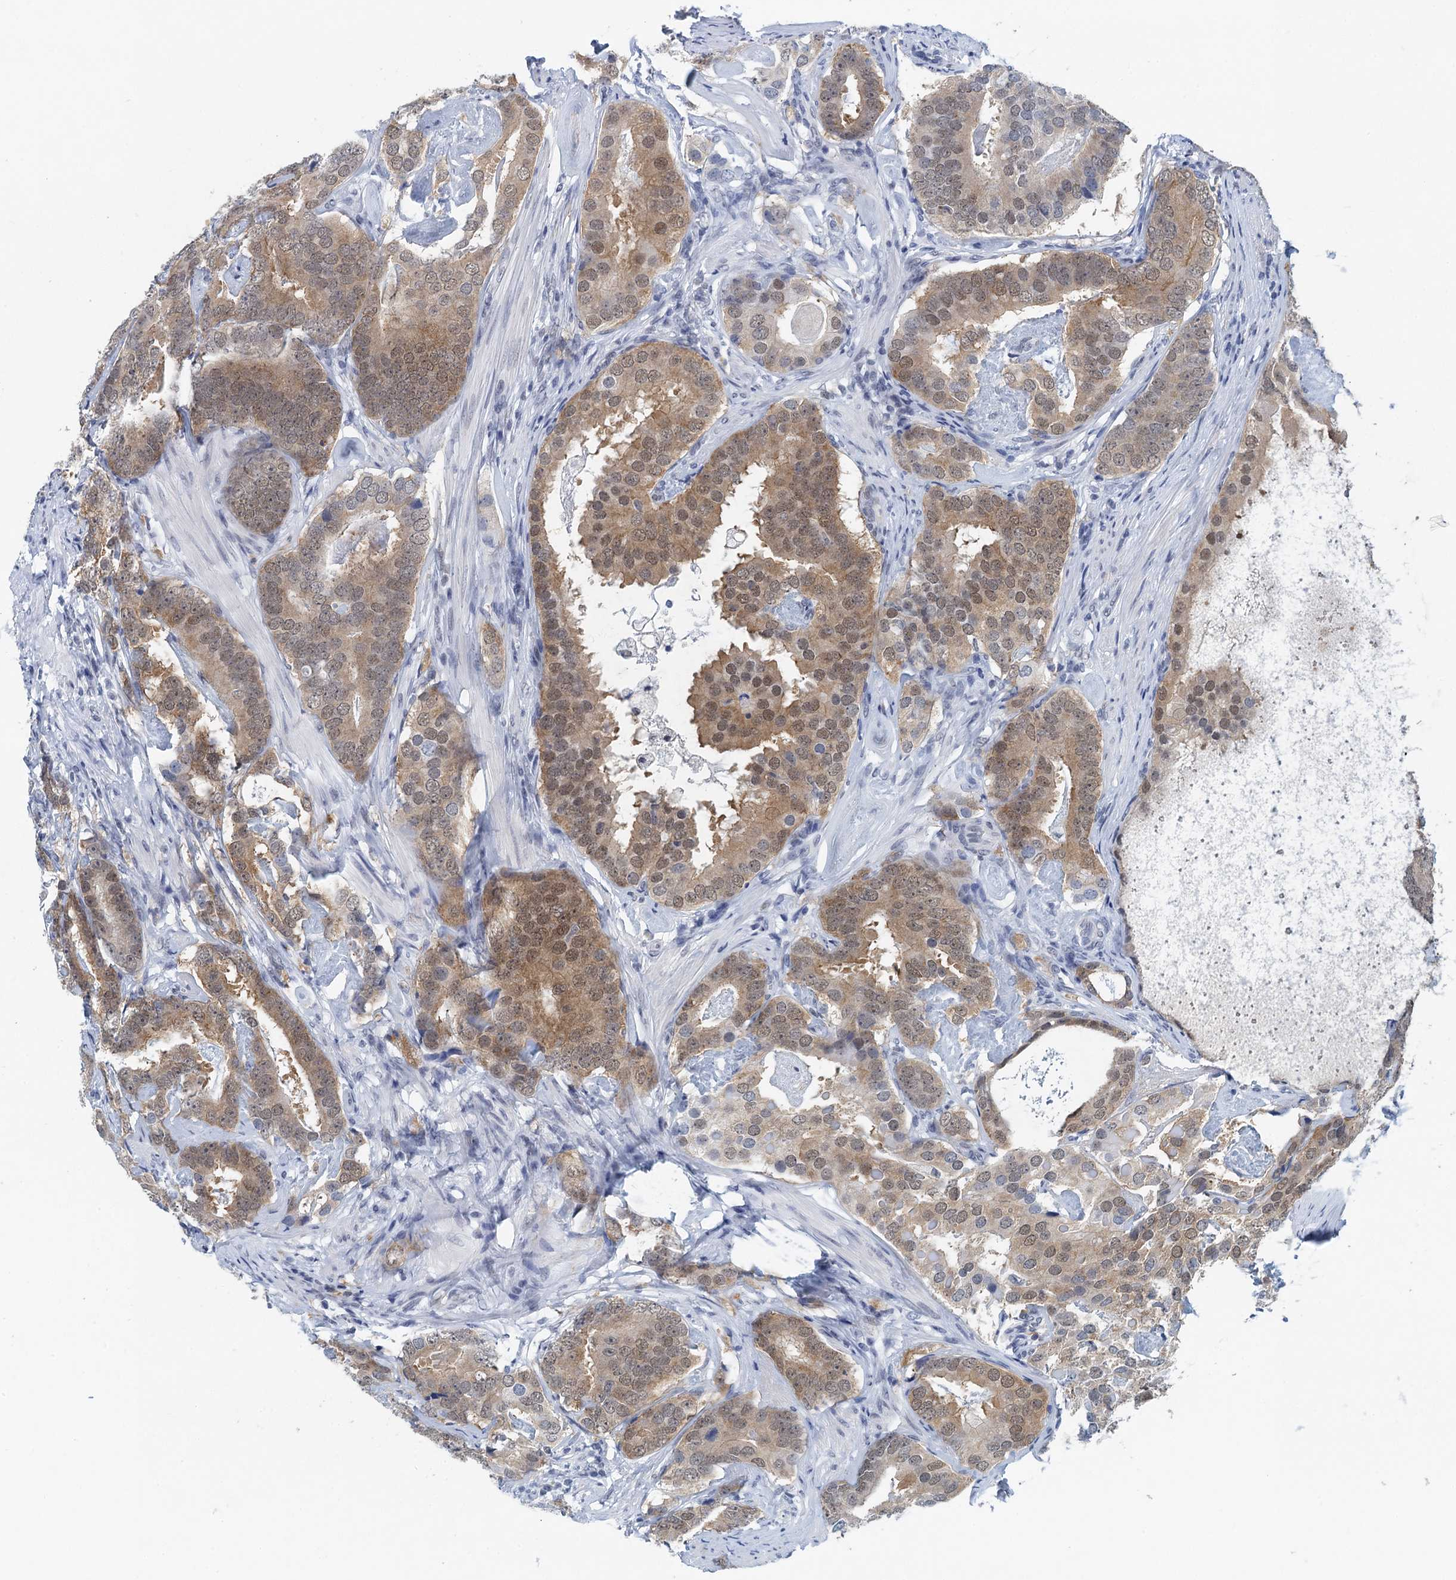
{"staining": {"intensity": "moderate", "quantity": ">75%", "location": "cytoplasmic/membranous,nuclear"}, "tissue": "prostate cancer", "cell_type": "Tumor cells", "image_type": "cancer", "snomed": [{"axis": "morphology", "description": "Adenocarcinoma, Low grade"}, {"axis": "topography", "description": "Prostate"}], "caption": "This micrograph displays IHC staining of low-grade adenocarcinoma (prostate), with medium moderate cytoplasmic/membranous and nuclear positivity in approximately >75% of tumor cells.", "gene": "EPS8L1", "patient": {"sex": "male", "age": 71}}